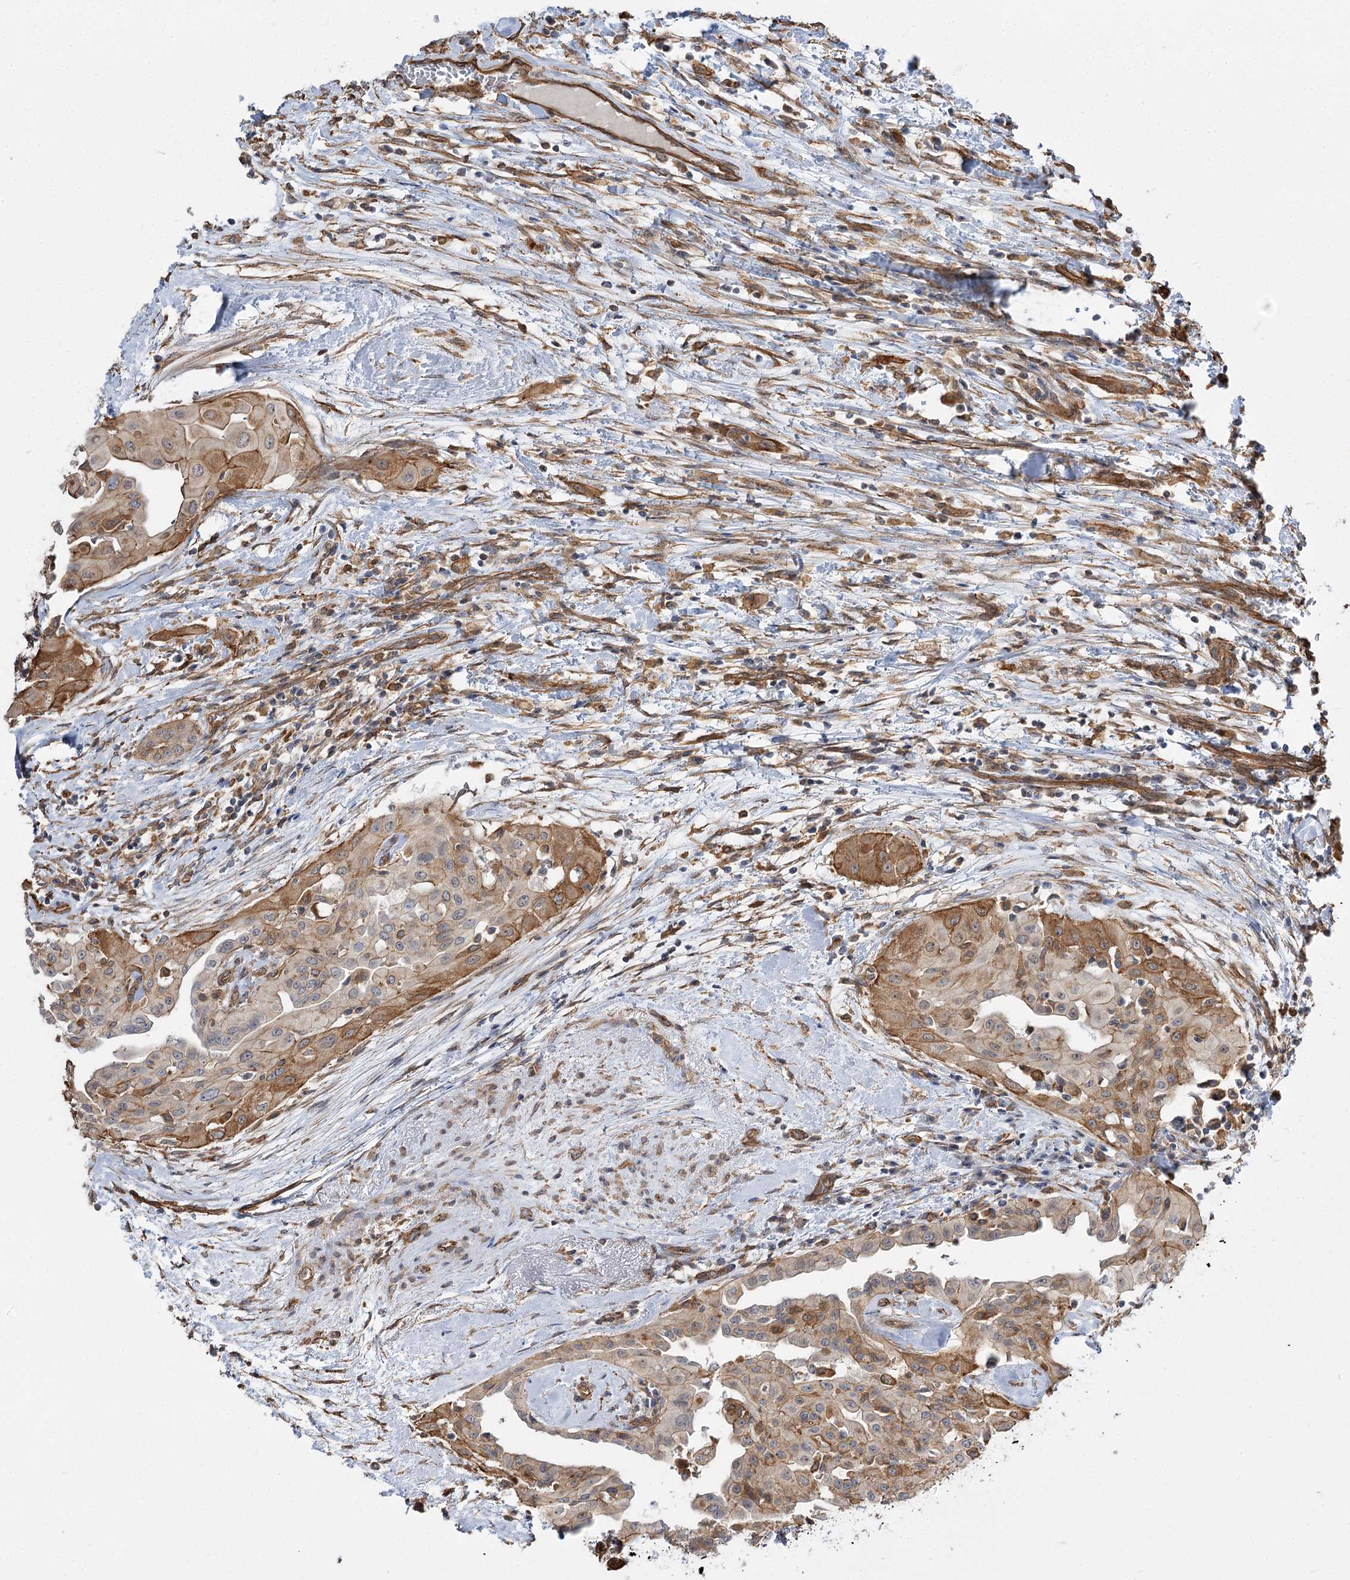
{"staining": {"intensity": "moderate", "quantity": "25%-75%", "location": "cytoplasmic/membranous"}, "tissue": "thyroid cancer", "cell_type": "Tumor cells", "image_type": "cancer", "snomed": [{"axis": "morphology", "description": "Papillary adenocarcinoma, NOS"}, {"axis": "topography", "description": "Thyroid gland"}], "caption": "Moderate cytoplasmic/membranous staining is appreciated in about 25%-75% of tumor cells in thyroid papillary adenocarcinoma.", "gene": "SH3BP5L", "patient": {"sex": "female", "age": 59}}